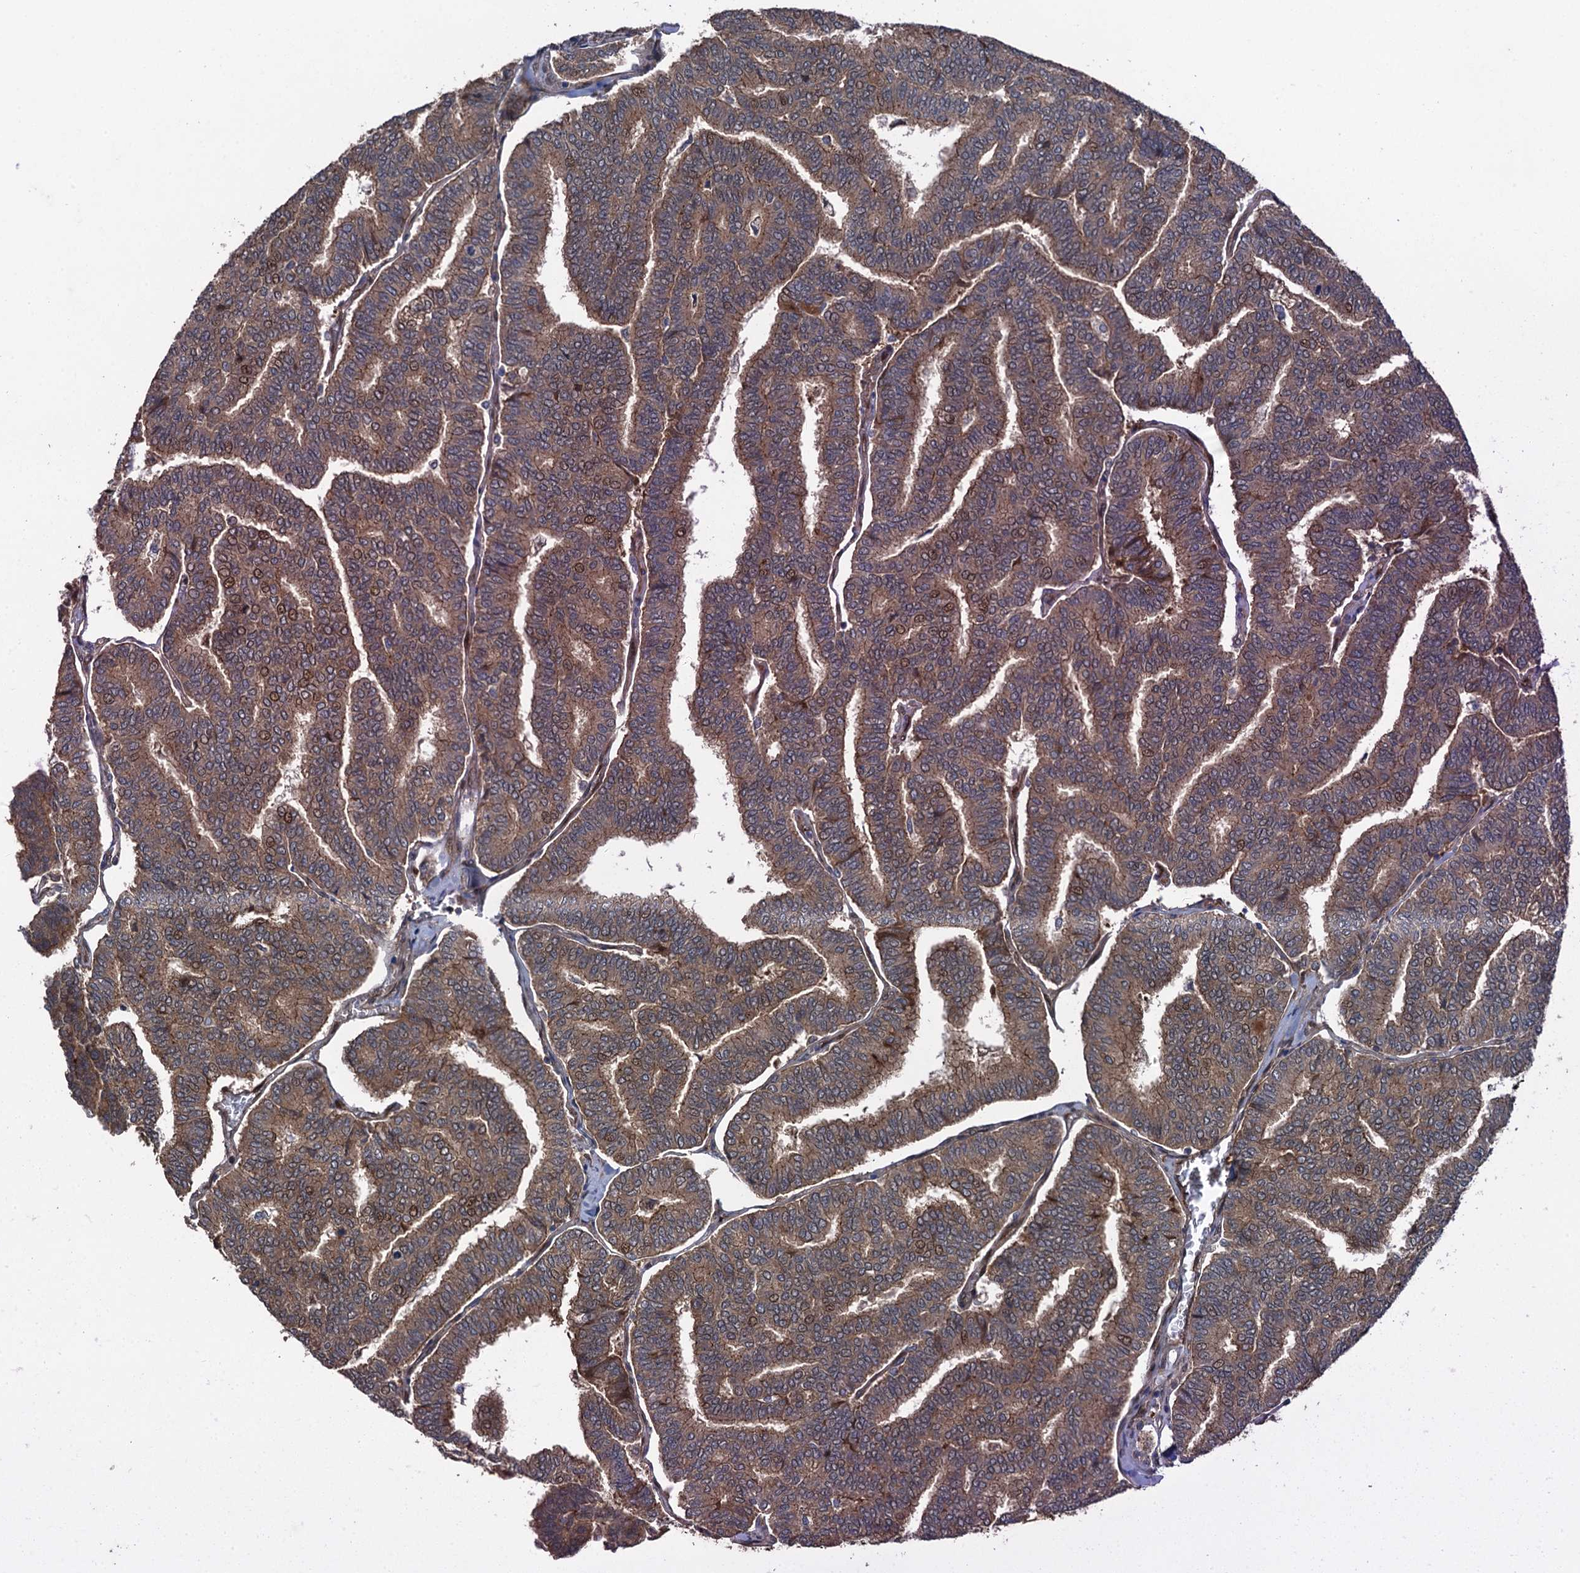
{"staining": {"intensity": "moderate", "quantity": ">75%", "location": "cytoplasmic/membranous"}, "tissue": "thyroid cancer", "cell_type": "Tumor cells", "image_type": "cancer", "snomed": [{"axis": "morphology", "description": "Papillary adenocarcinoma, NOS"}, {"axis": "topography", "description": "Thyroid gland"}], "caption": "Immunohistochemistry (IHC) (DAB (3,3'-diaminobenzidine)) staining of thyroid cancer (papillary adenocarcinoma) displays moderate cytoplasmic/membranous protein positivity in approximately >75% of tumor cells.", "gene": "RHOBTB1", "patient": {"sex": "female", "age": 35}}